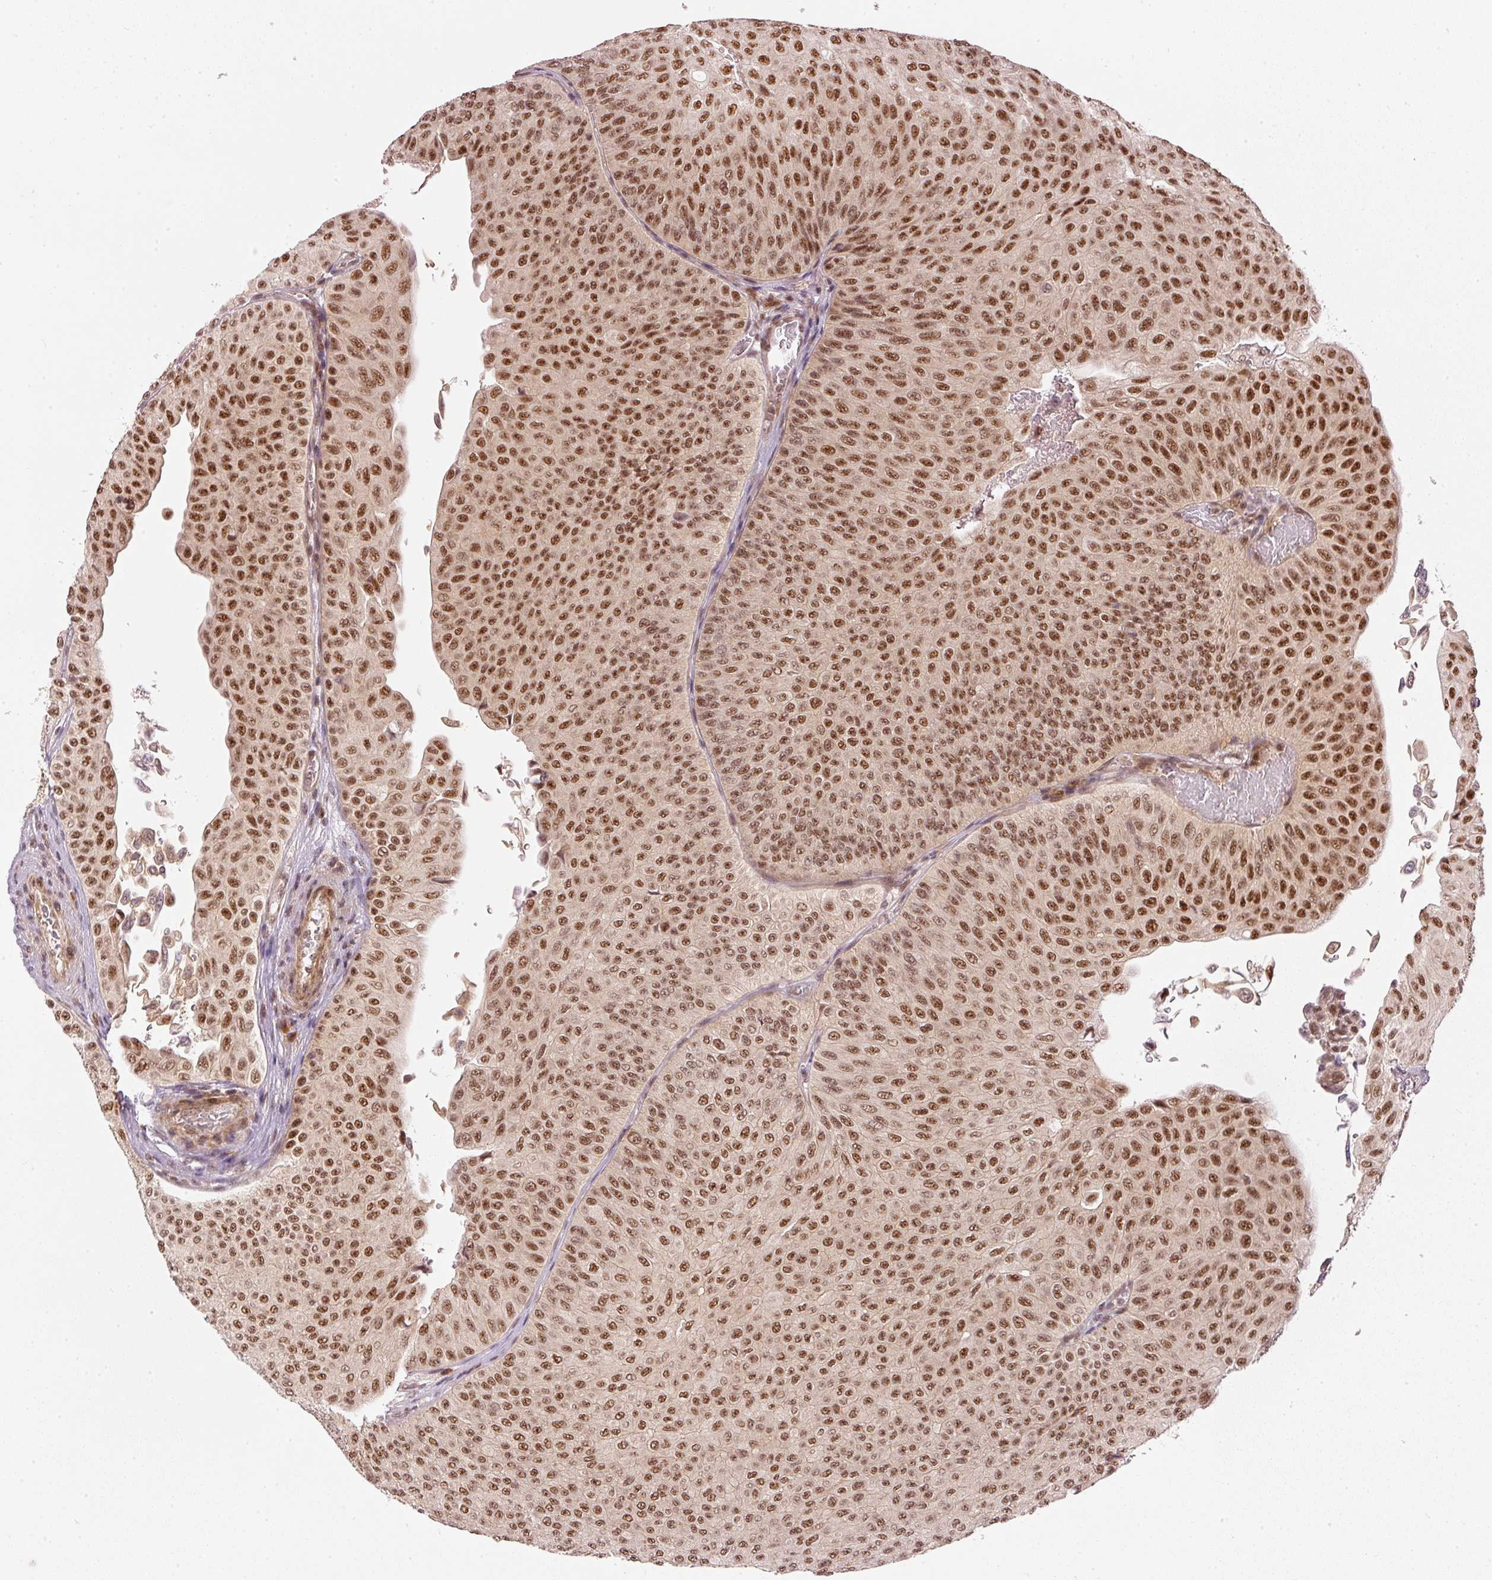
{"staining": {"intensity": "moderate", "quantity": ">75%", "location": "nuclear"}, "tissue": "urothelial cancer", "cell_type": "Tumor cells", "image_type": "cancer", "snomed": [{"axis": "morphology", "description": "Urothelial carcinoma, NOS"}, {"axis": "topography", "description": "Urinary bladder"}], "caption": "Protein expression analysis of transitional cell carcinoma demonstrates moderate nuclear positivity in approximately >75% of tumor cells.", "gene": "THOC6", "patient": {"sex": "male", "age": 59}}